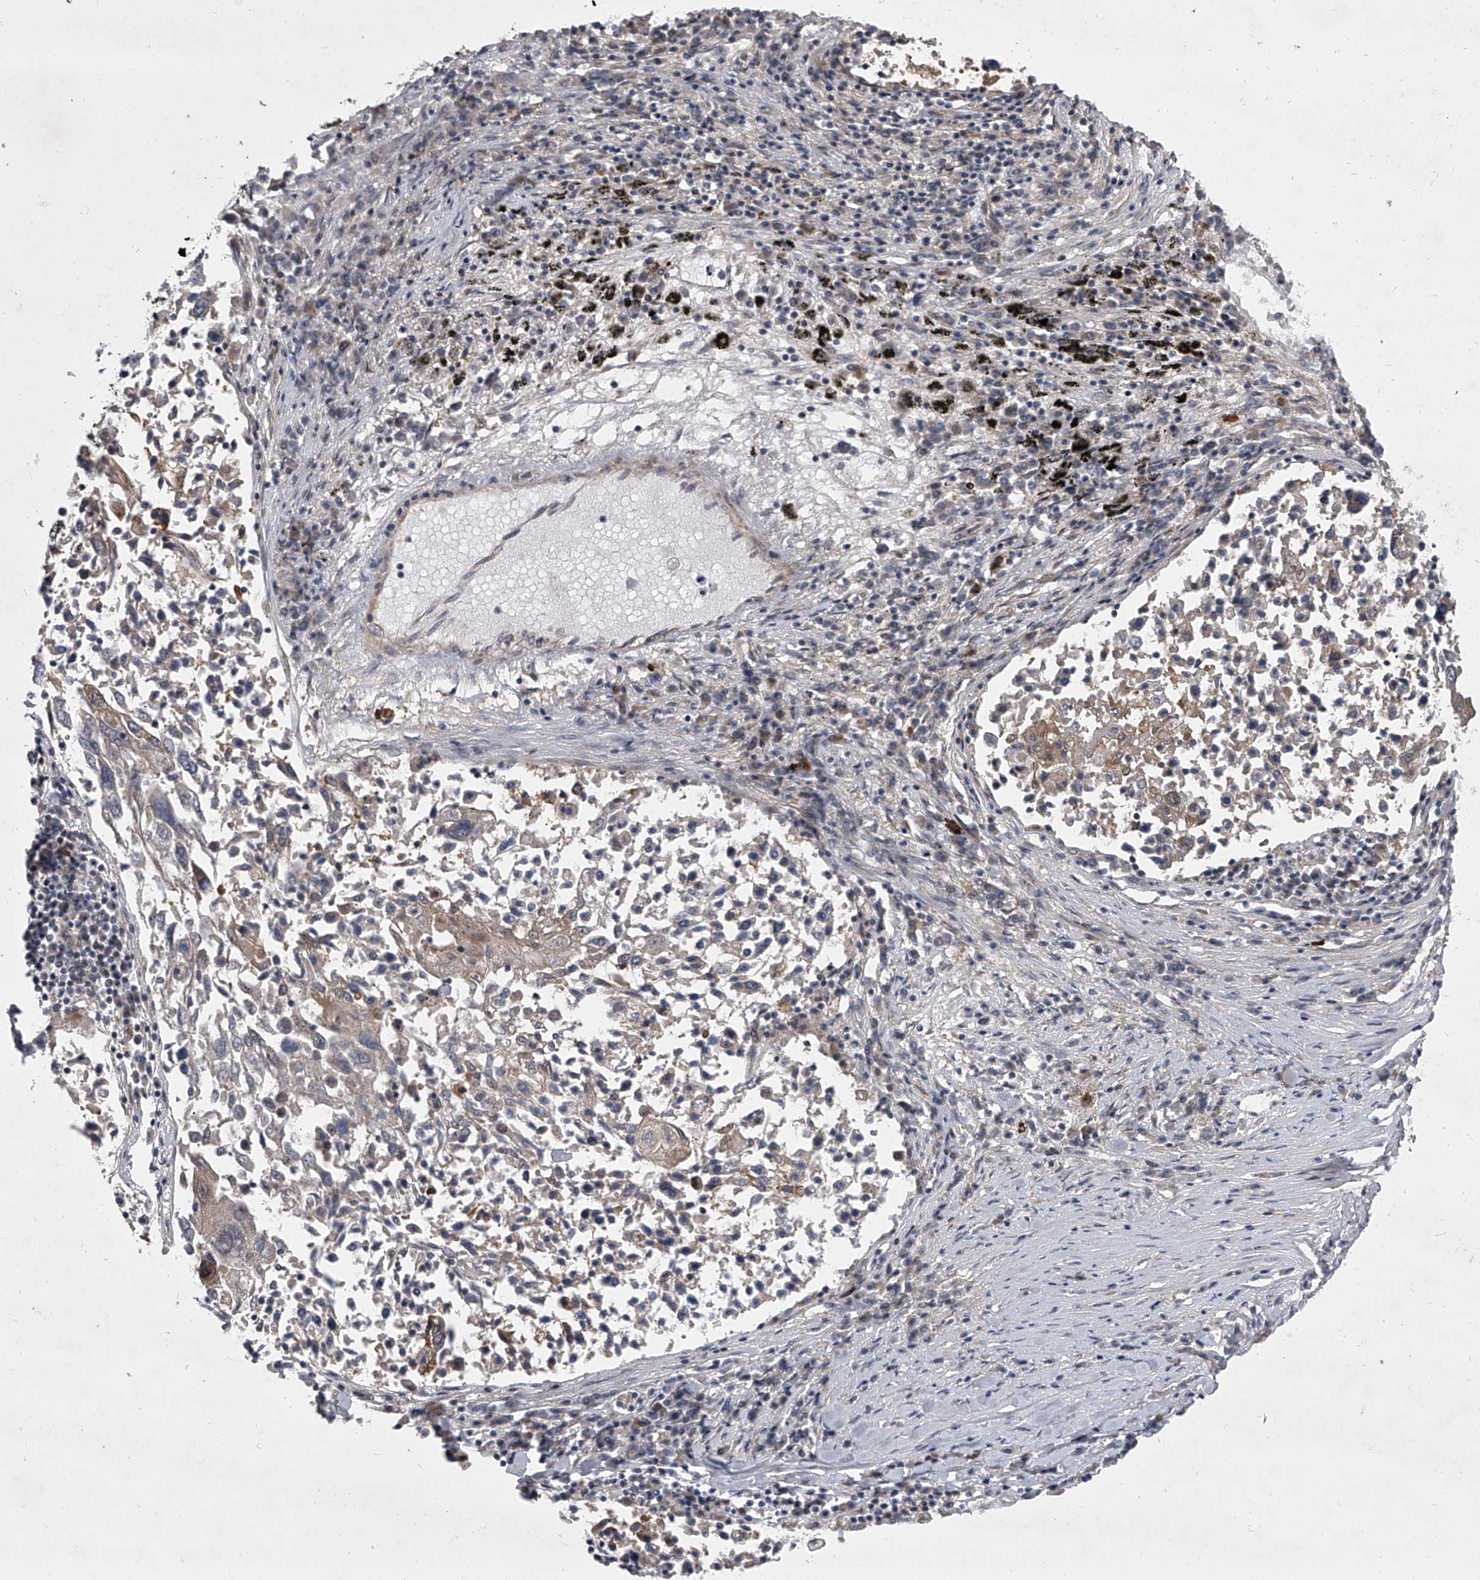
{"staining": {"intensity": "weak", "quantity": "25%-75%", "location": "cytoplasmic/membranous"}, "tissue": "lung cancer", "cell_type": "Tumor cells", "image_type": "cancer", "snomed": [{"axis": "morphology", "description": "Squamous cell carcinoma, NOS"}, {"axis": "topography", "description": "Lung"}], "caption": "This micrograph exhibits IHC staining of lung cancer (squamous cell carcinoma), with low weak cytoplasmic/membranous positivity in about 25%-75% of tumor cells.", "gene": "HEATR6", "patient": {"sex": "male", "age": 65}}